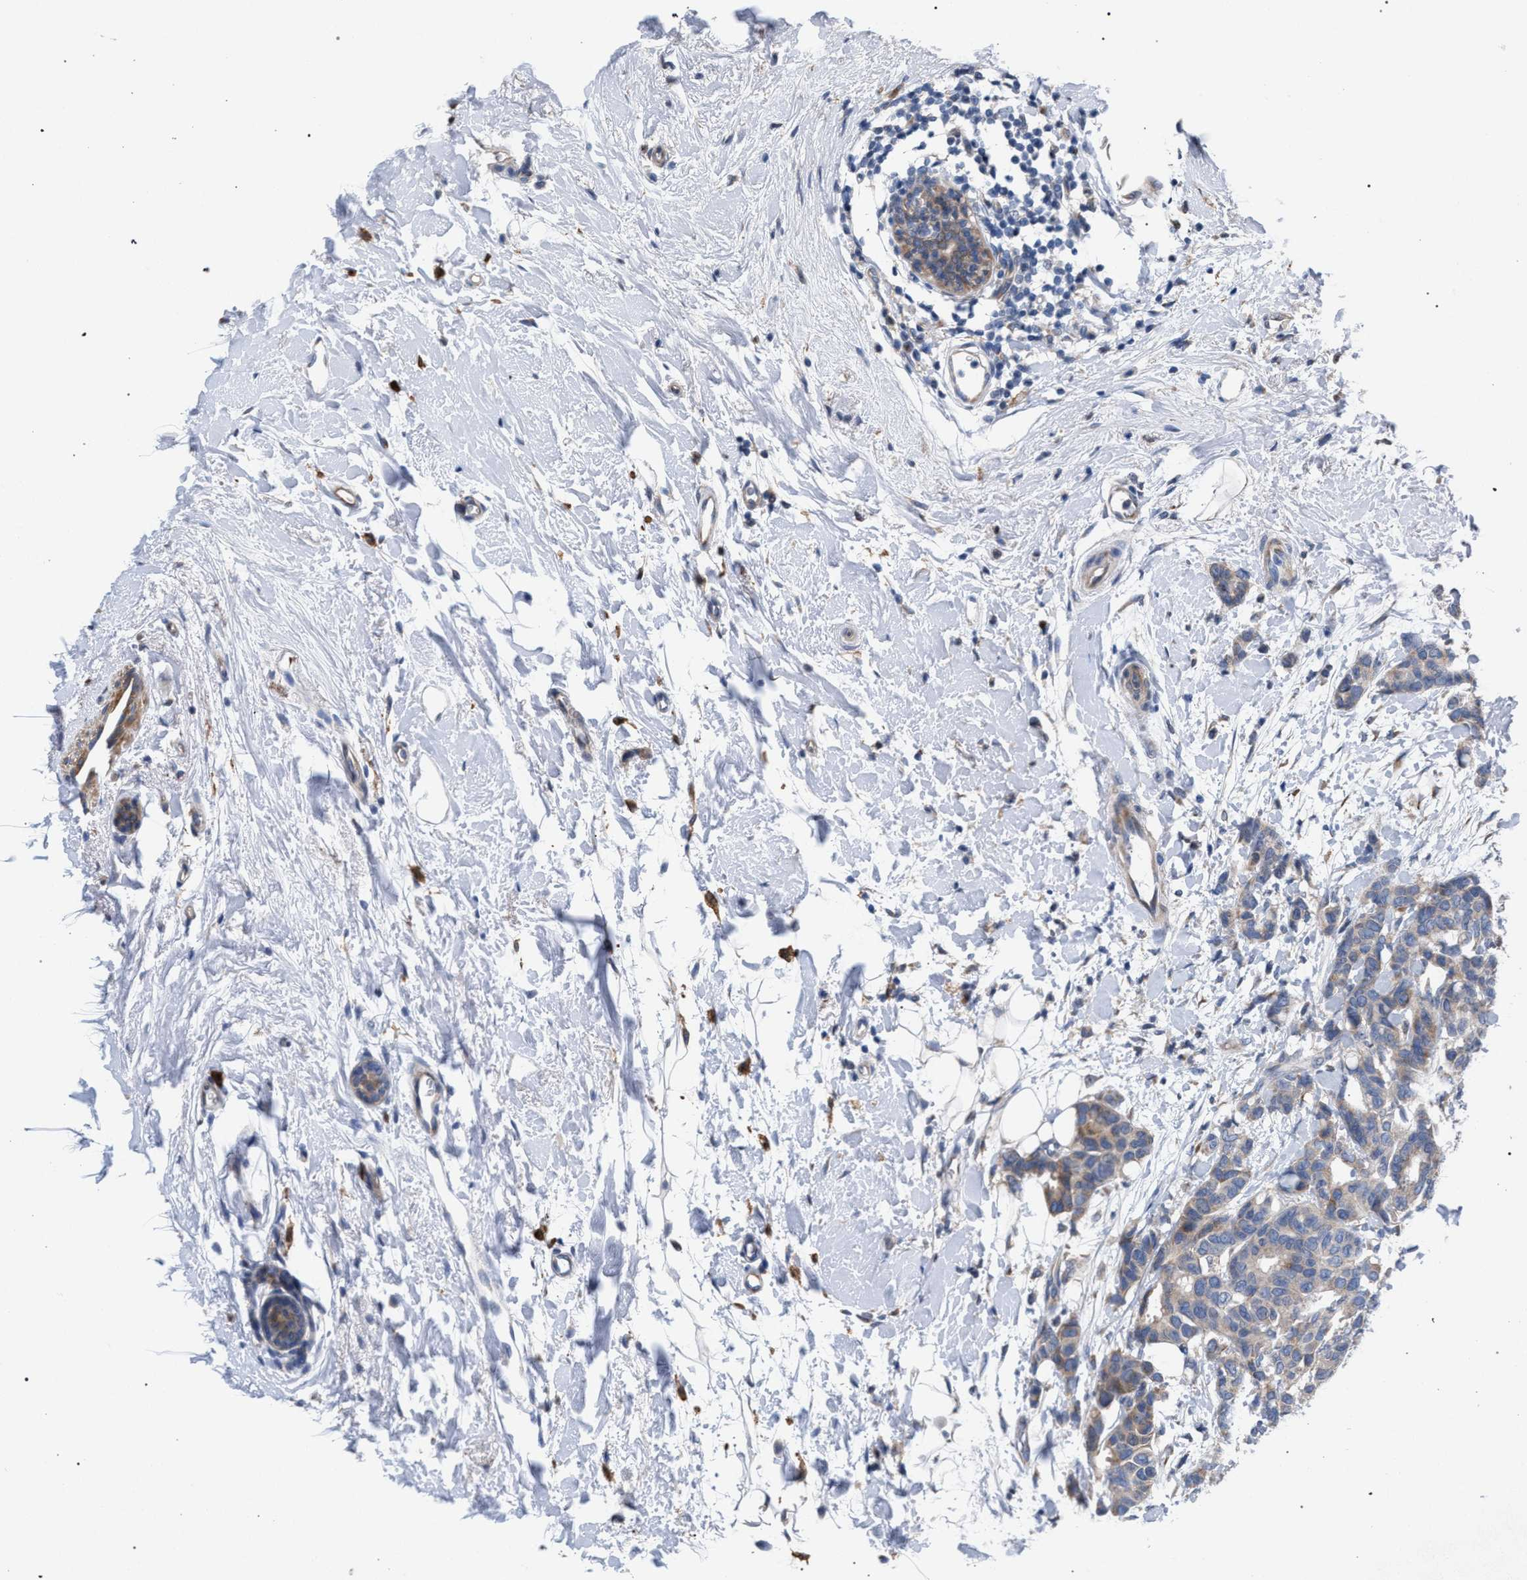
{"staining": {"intensity": "weak", "quantity": "25%-75%", "location": "cytoplasmic/membranous"}, "tissue": "breast cancer", "cell_type": "Tumor cells", "image_type": "cancer", "snomed": [{"axis": "morphology", "description": "Duct carcinoma"}, {"axis": "topography", "description": "Breast"}], "caption": "Tumor cells demonstrate low levels of weak cytoplasmic/membranous expression in about 25%-75% of cells in human breast intraductal carcinoma.", "gene": "RNF135", "patient": {"sex": "female", "age": 87}}